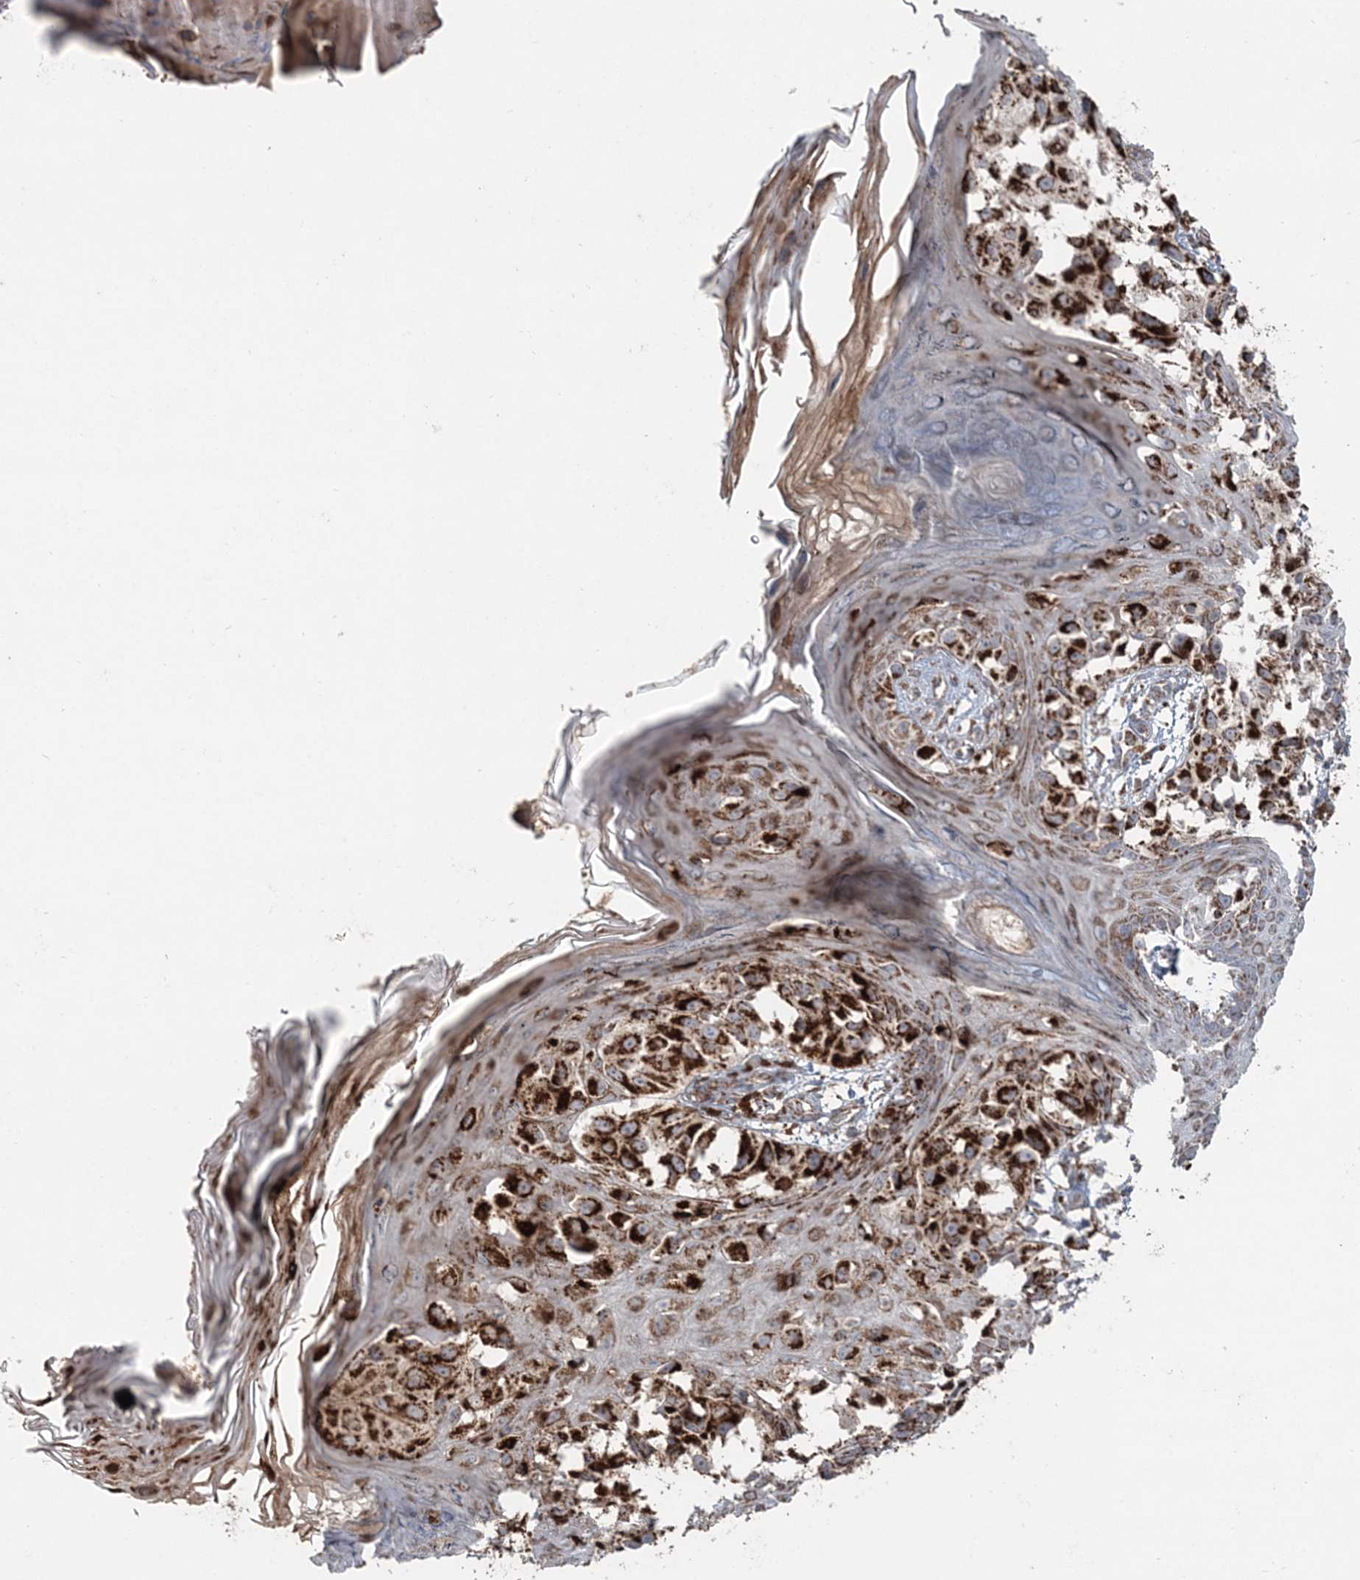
{"staining": {"intensity": "strong", "quantity": ">75%", "location": "cytoplasmic/membranous"}, "tissue": "melanoma", "cell_type": "Tumor cells", "image_type": "cancer", "snomed": [{"axis": "morphology", "description": "Malignant melanoma, NOS"}, {"axis": "topography", "description": "Skin of leg"}], "caption": "Brown immunohistochemical staining in human melanoma displays strong cytoplasmic/membranous positivity in about >75% of tumor cells. Using DAB (brown) and hematoxylin (blue) stains, captured at high magnification using brightfield microscopy.", "gene": "LRPPRC", "patient": {"sex": "female", "age": 72}}